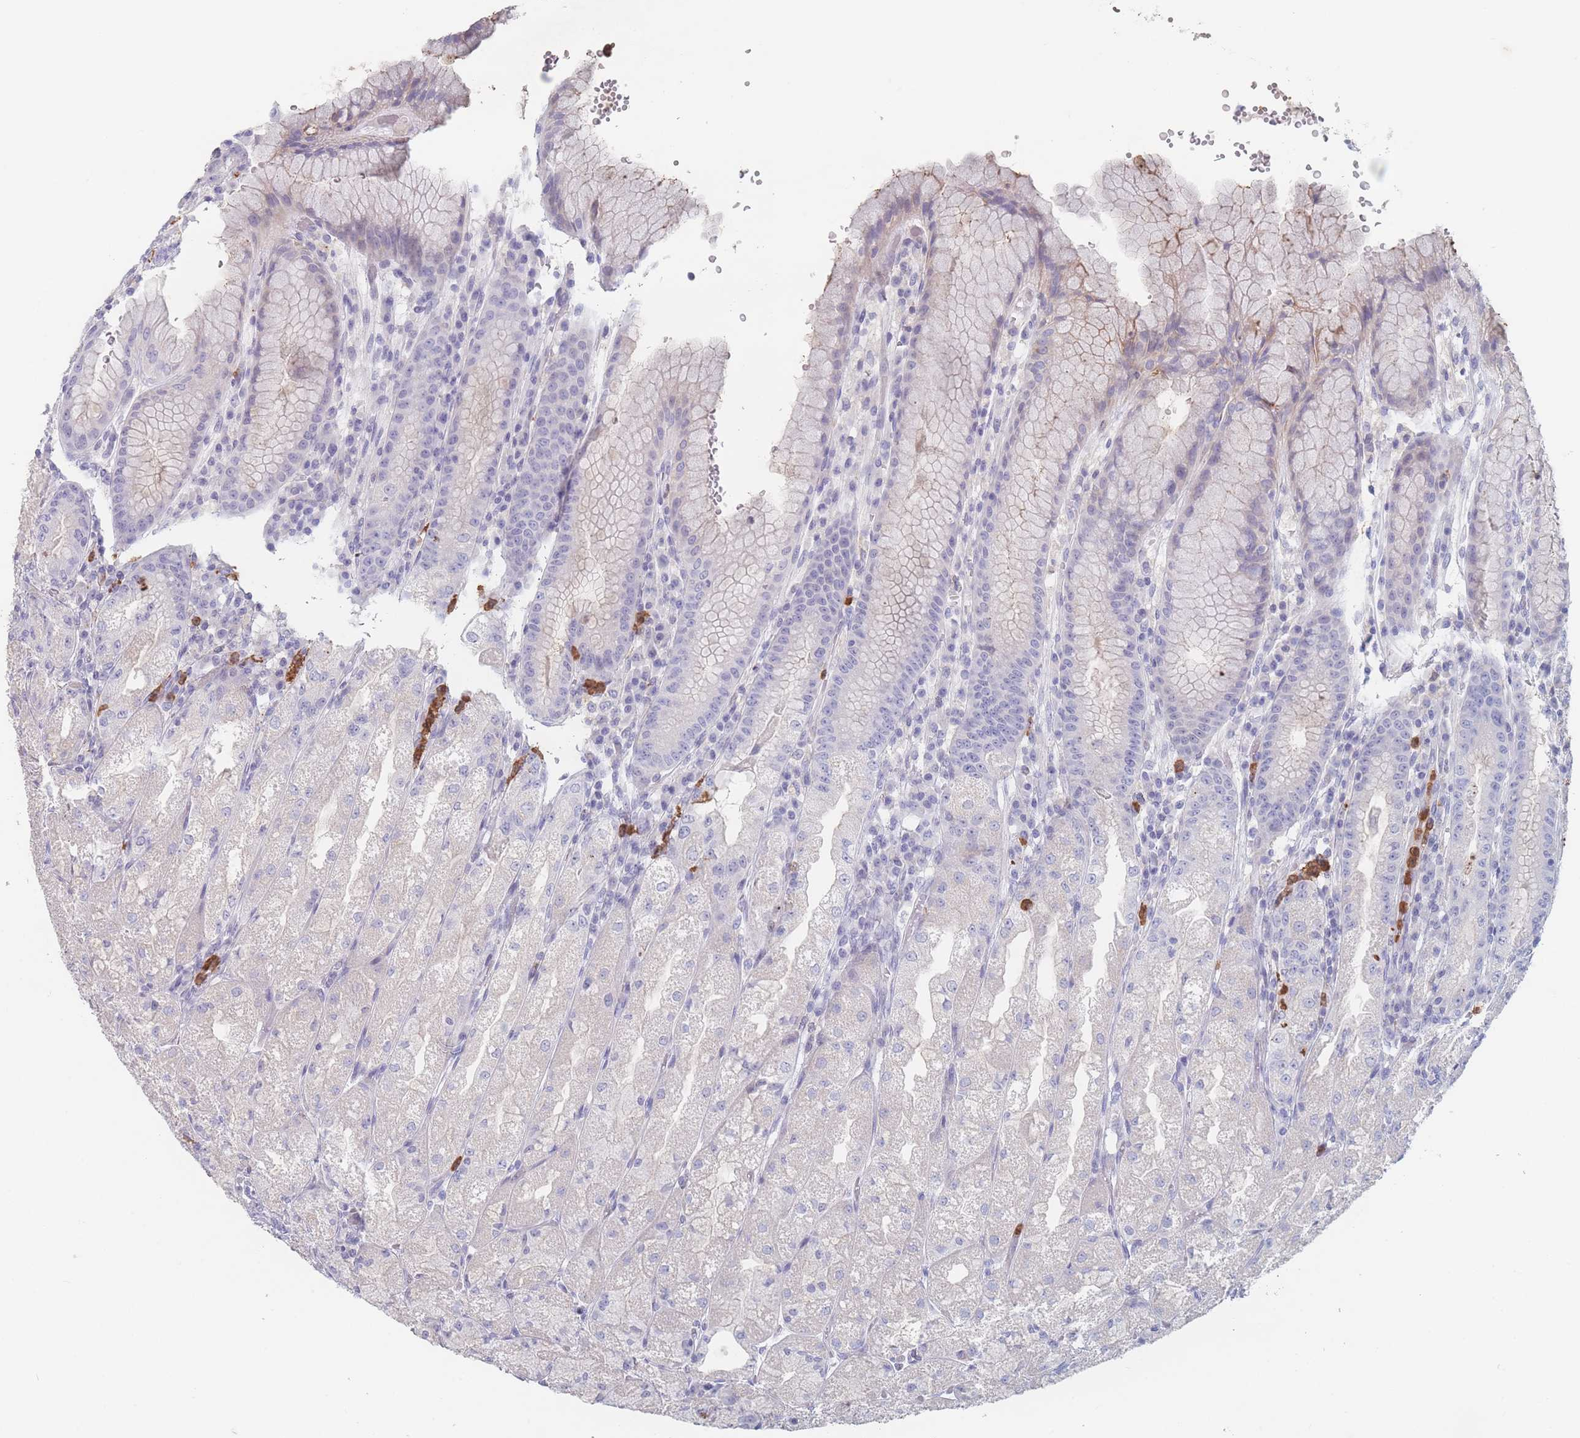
{"staining": {"intensity": "negative", "quantity": "none", "location": "none"}, "tissue": "stomach", "cell_type": "Glandular cells", "image_type": "normal", "snomed": [{"axis": "morphology", "description": "Normal tissue, NOS"}, {"axis": "topography", "description": "Stomach, upper"}], "caption": "DAB (3,3'-diaminobenzidine) immunohistochemical staining of benign human stomach reveals no significant positivity in glandular cells.", "gene": "ATP1A3", "patient": {"sex": "male", "age": 52}}